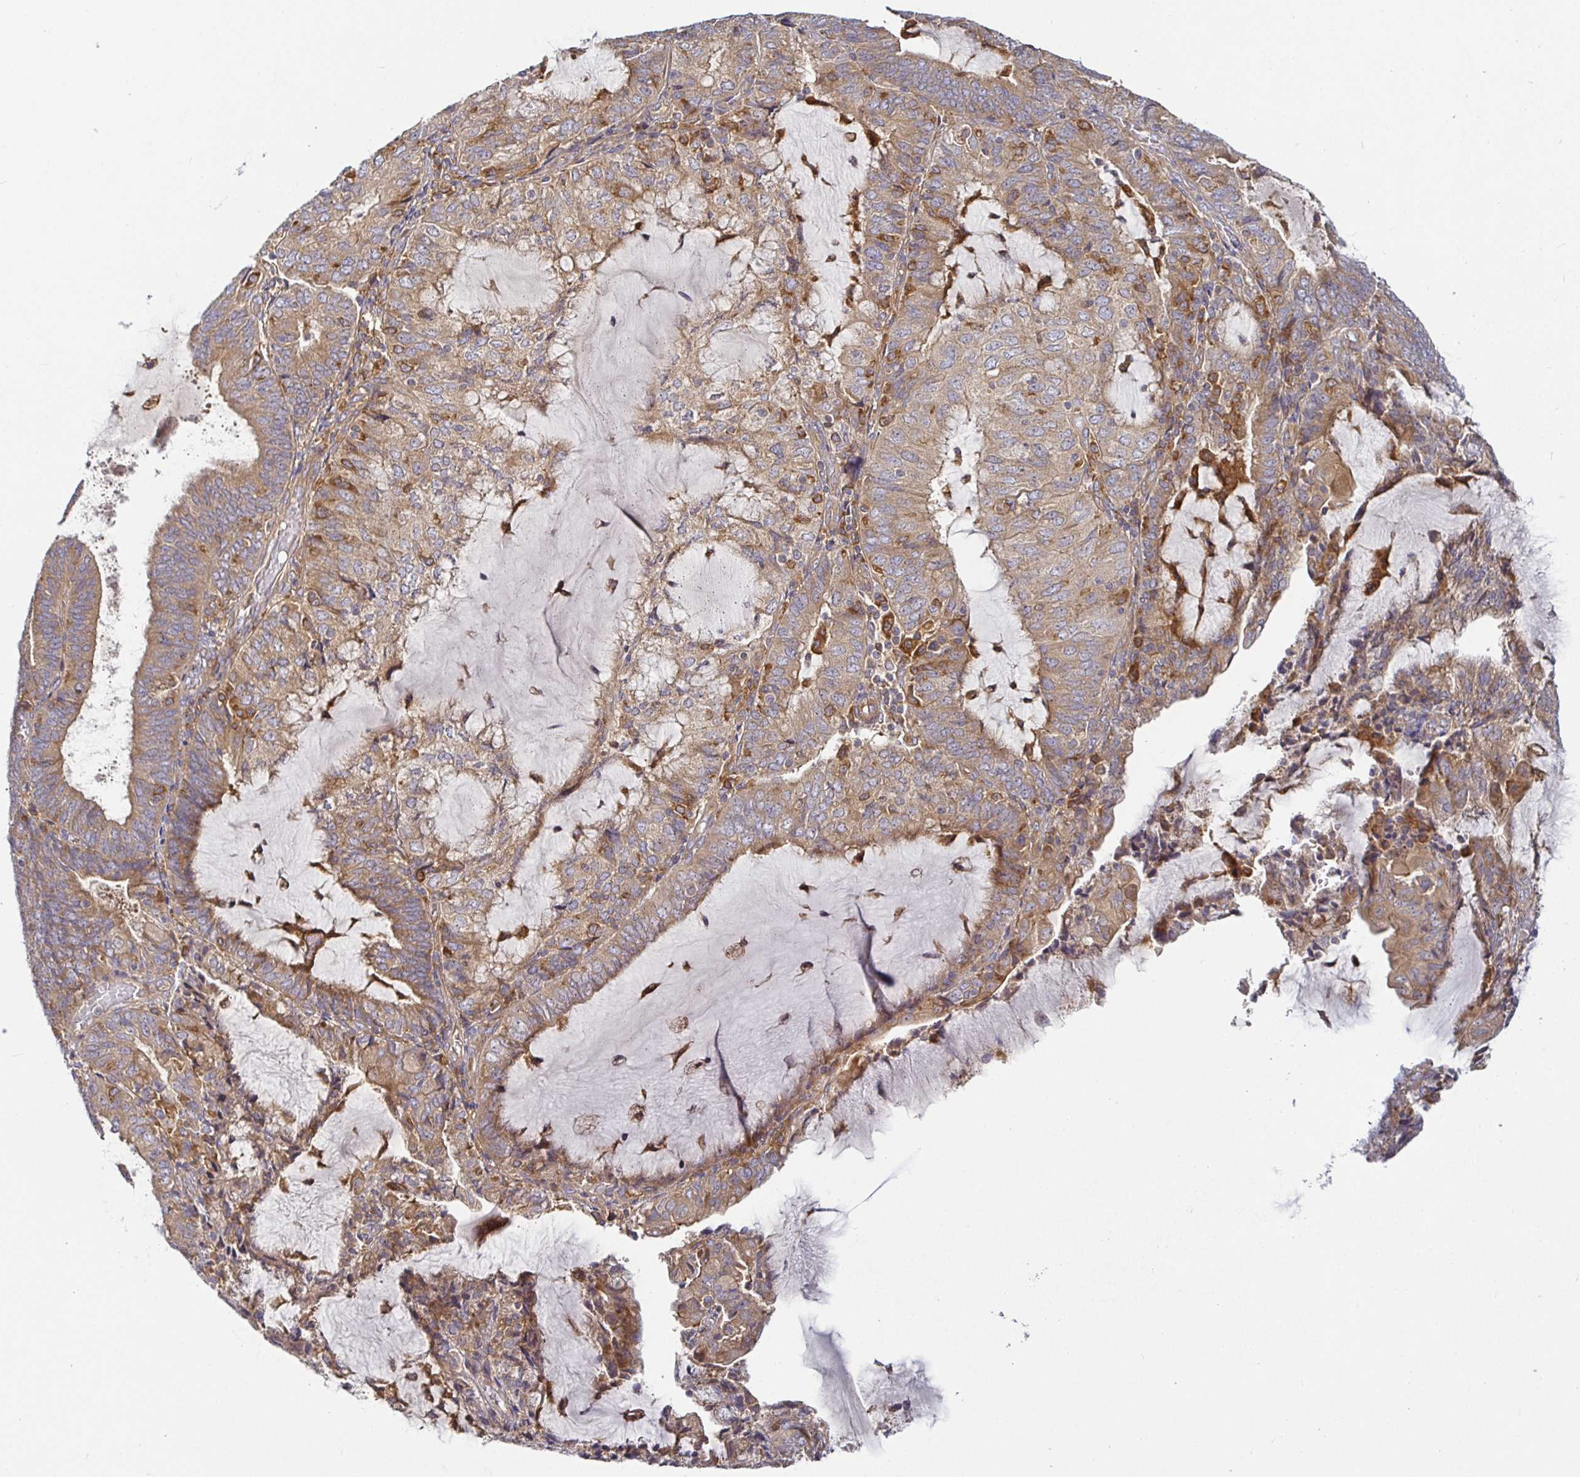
{"staining": {"intensity": "moderate", "quantity": ">75%", "location": "cytoplasmic/membranous"}, "tissue": "endometrial cancer", "cell_type": "Tumor cells", "image_type": "cancer", "snomed": [{"axis": "morphology", "description": "Adenocarcinoma, NOS"}, {"axis": "topography", "description": "Endometrium"}], "caption": "DAB (3,3'-diaminobenzidine) immunohistochemical staining of endometrial adenocarcinoma exhibits moderate cytoplasmic/membranous protein staining in approximately >75% of tumor cells.", "gene": "SNX8", "patient": {"sex": "female", "age": 81}}